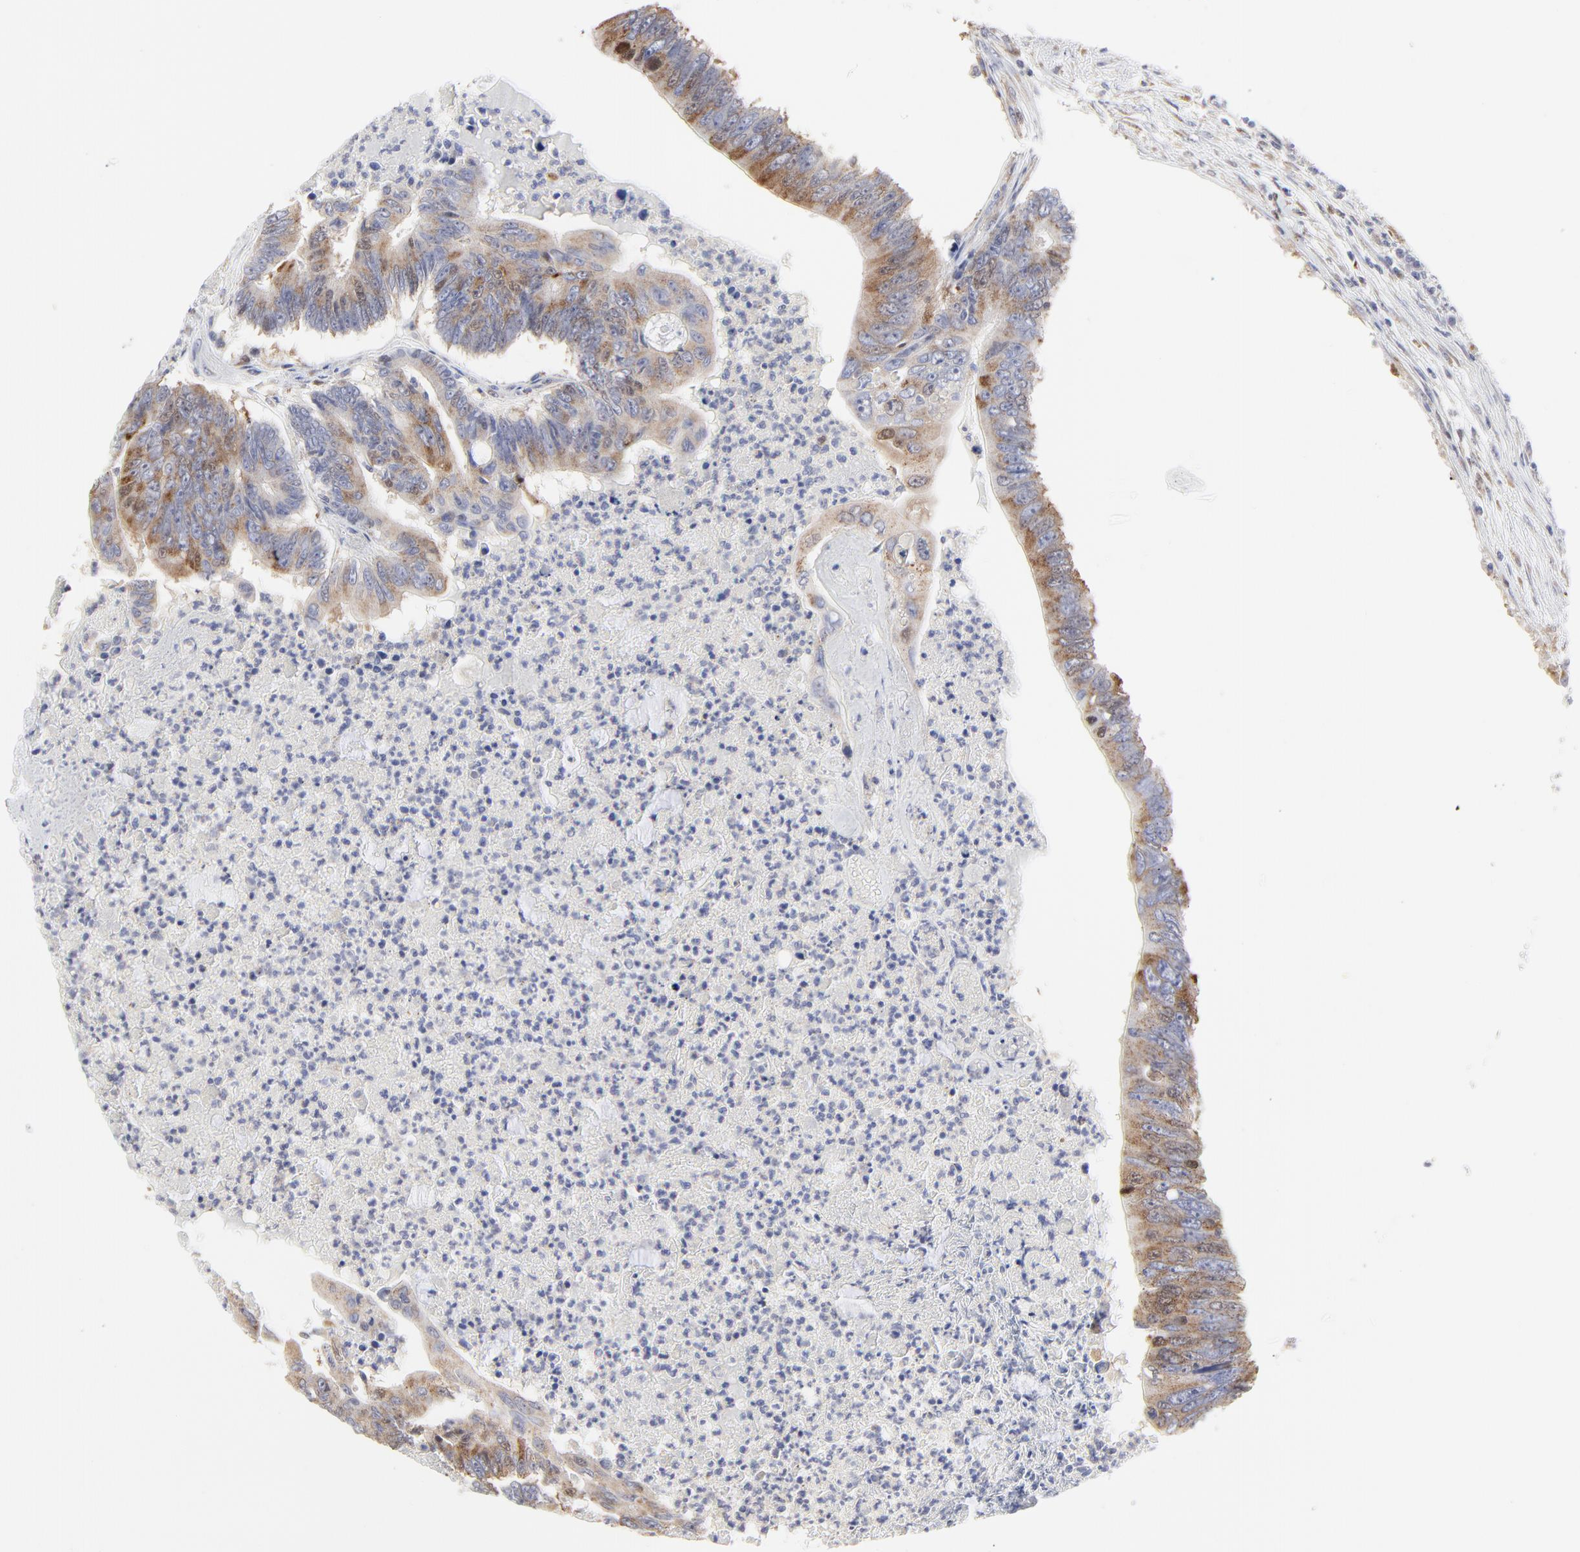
{"staining": {"intensity": "moderate", "quantity": "25%-75%", "location": "cytoplasmic/membranous"}, "tissue": "colorectal cancer", "cell_type": "Tumor cells", "image_type": "cancer", "snomed": [{"axis": "morphology", "description": "Adenocarcinoma, NOS"}, {"axis": "topography", "description": "Colon"}], "caption": "Colorectal adenocarcinoma stained for a protein shows moderate cytoplasmic/membranous positivity in tumor cells. The staining was performed using DAB to visualize the protein expression in brown, while the nuclei were stained in blue with hematoxylin (Magnification: 20x).", "gene": "NCAPH", "patient": {"sex": "male", "age": 65}}